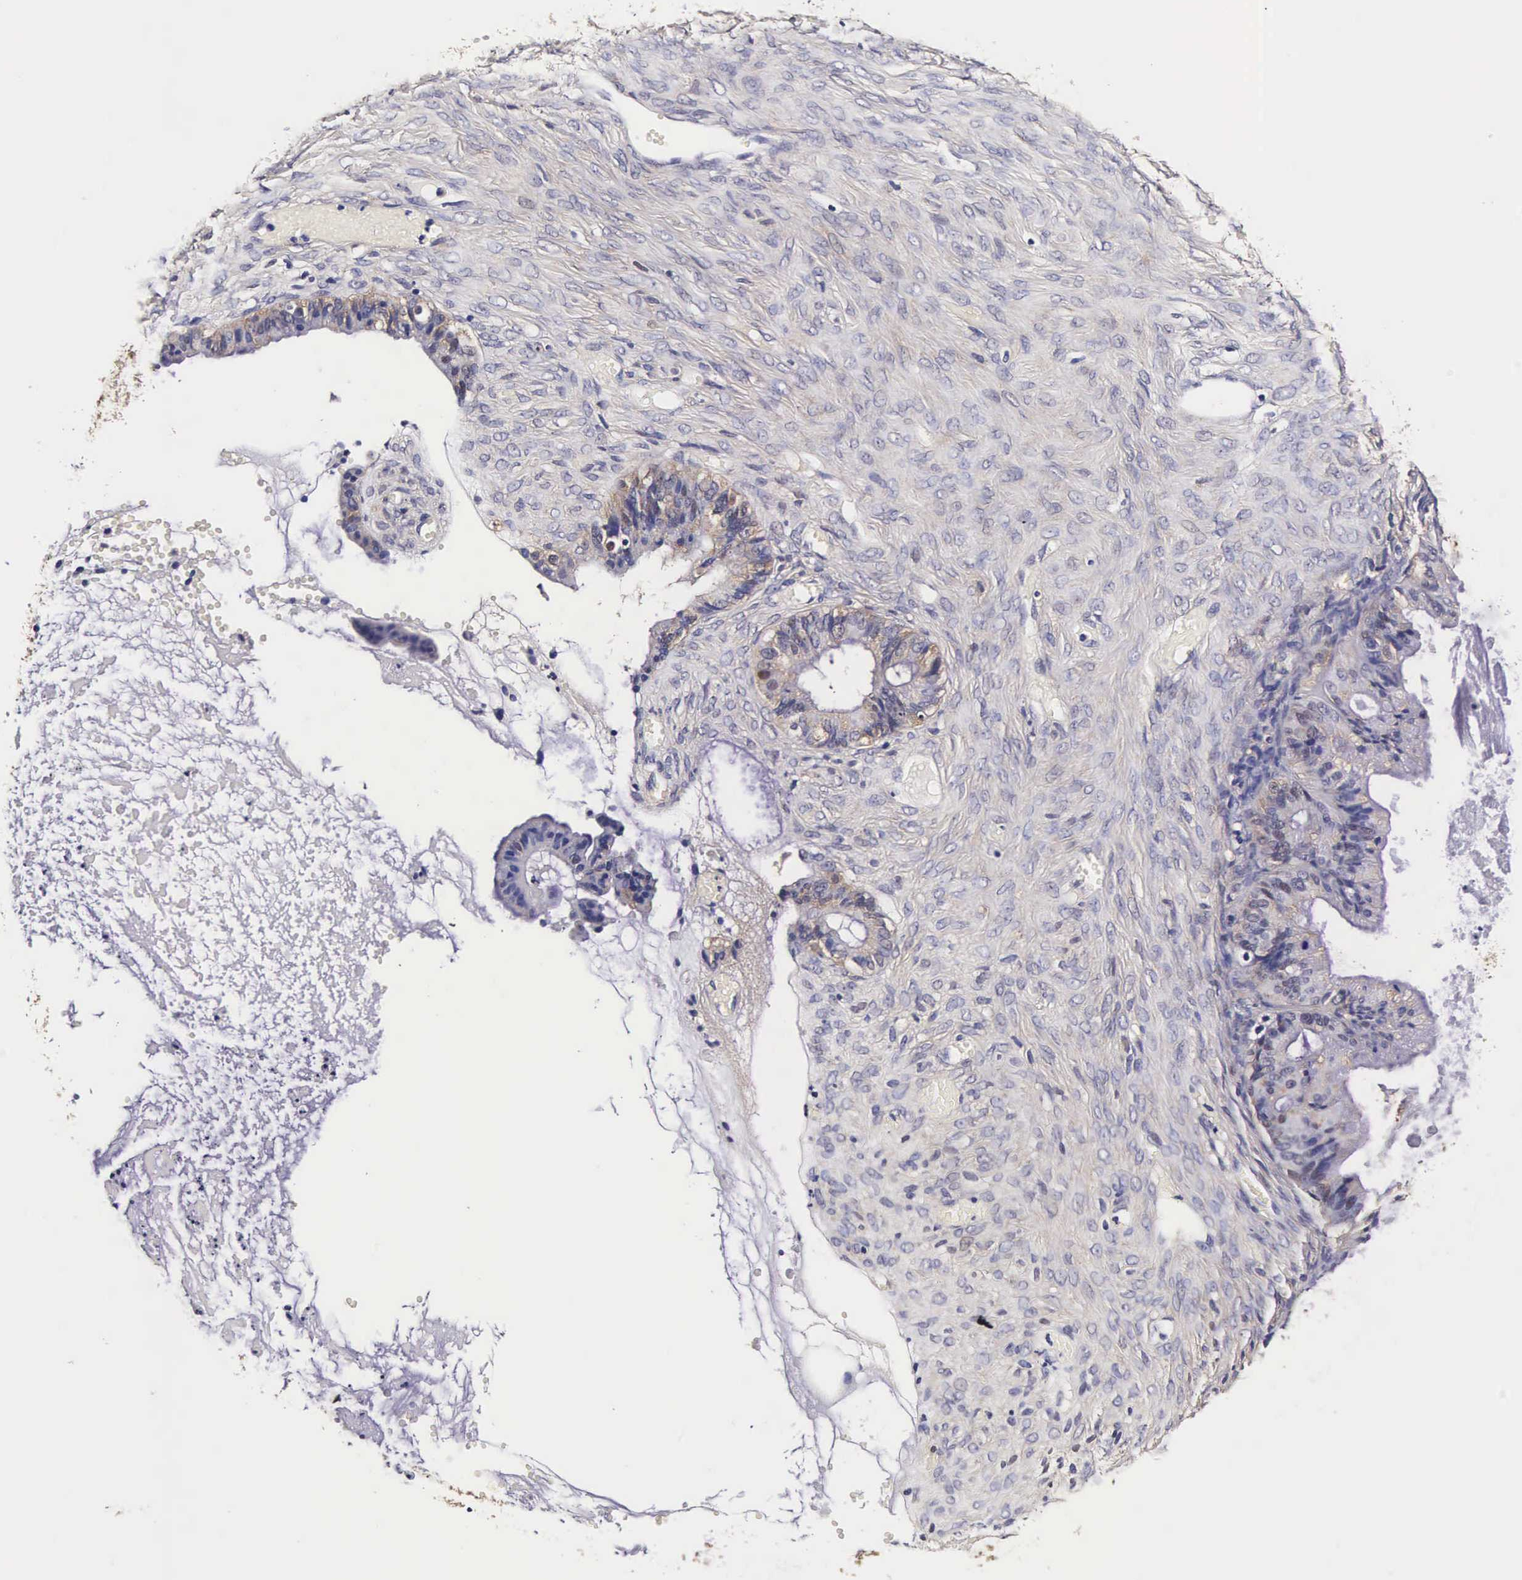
{"staining": {"intensity": "weak", "quantity": "25%-75%", "location": "cytoplasmic/membranous,nuclear"}, "tissue": "ovarian cancer", "cell_type": "Tumor cells", "image_type": "cancer", "snomed": [{"axis": "morphology", "description": "Cystadenocarcinoma, mucinous, NOS"}, {"axis": "topography", "description": "Ovary"}], "caption": "This image demonstrates ovarian mucinous cystadenocarcinoma stained with immunohistochemistry (IHC) to label a protein in brown. The cytoplasmic/membranous and nuclear of tumor cells show weak positivity for the protein. Nuclei are counter-stained blue.", "gene": "TECPR2", "patient": {"sex": "female", "age": 57}}